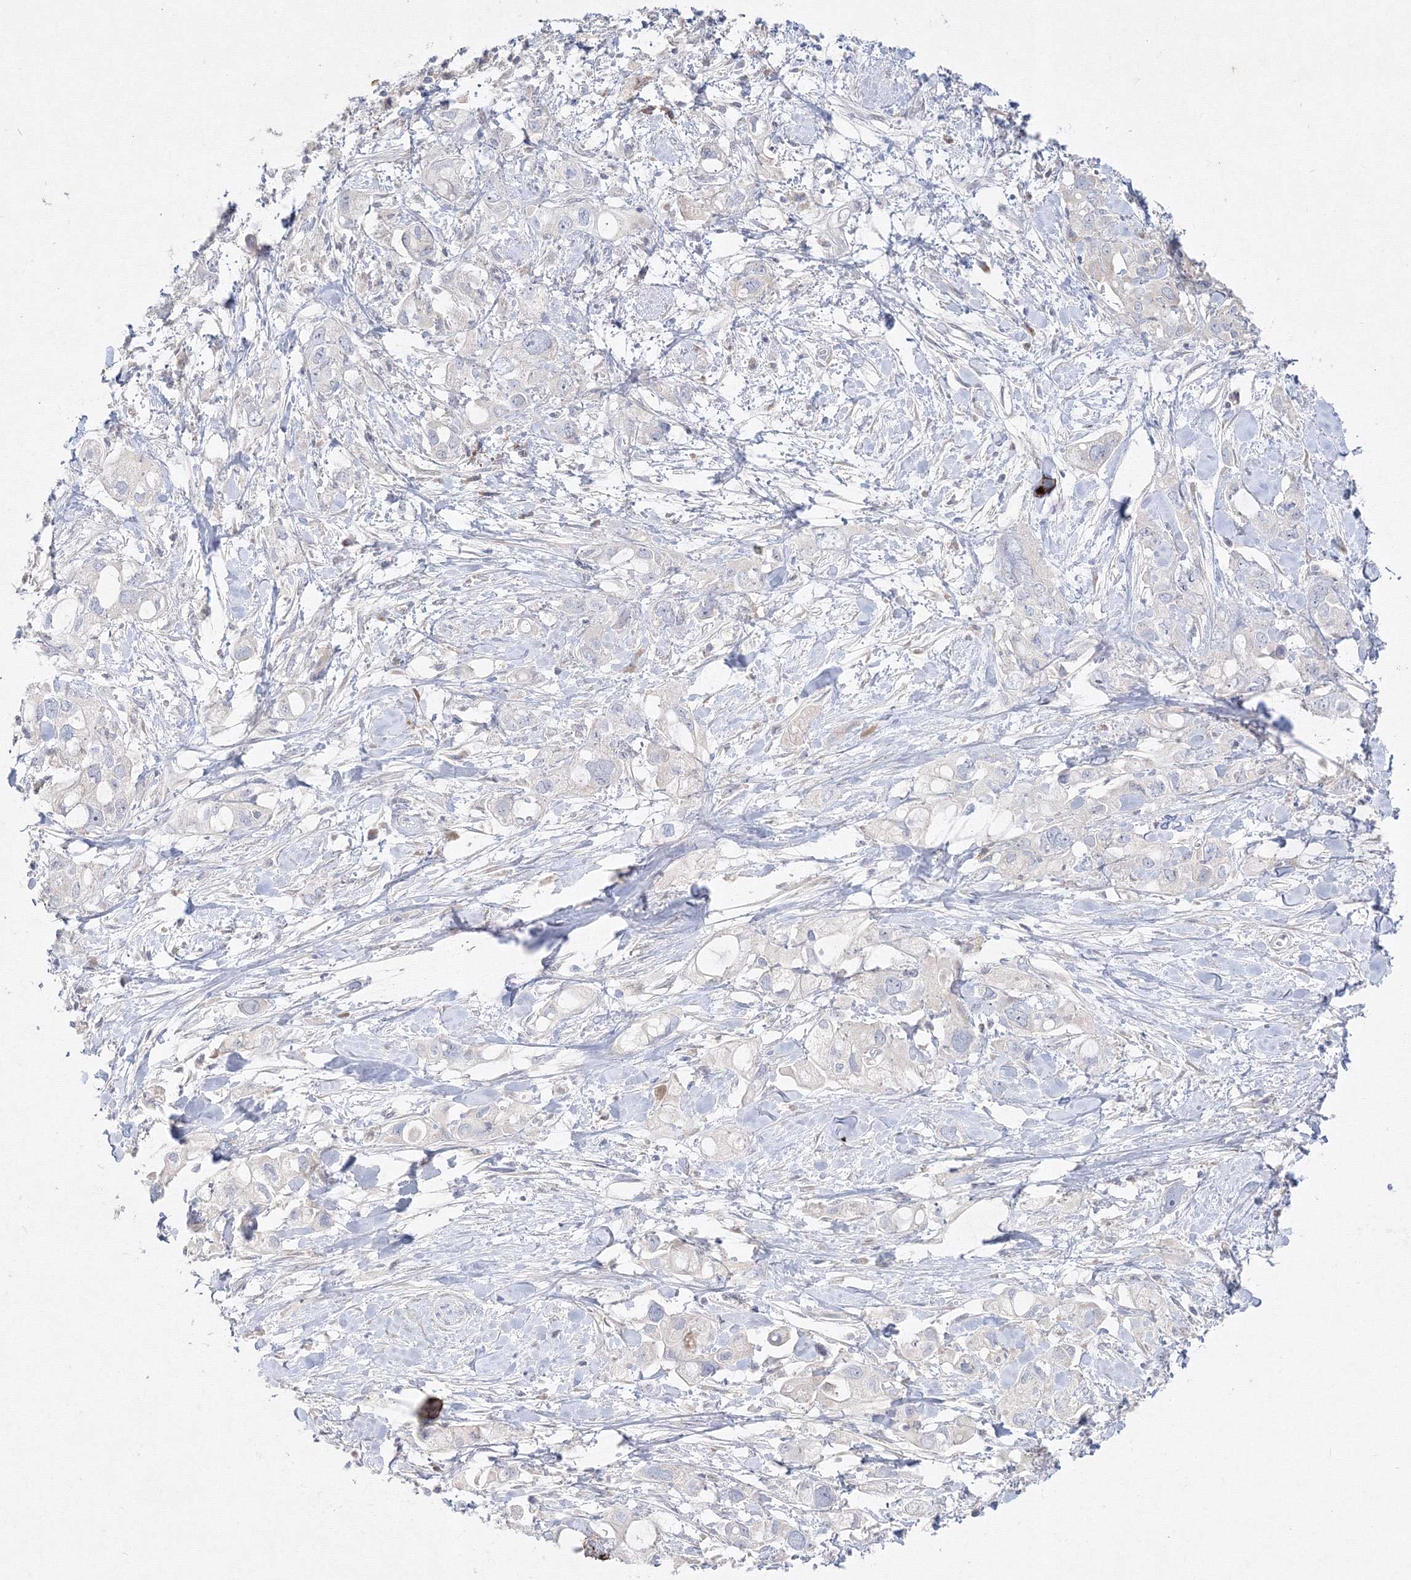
{"staining": {"intensity": "negative", "quantity": "none", "location": "none"}, "tissue": "pancreatic cancer", "cell_type": "Tumor cells", "image_type": "cancer", "snomed": [{"axis": "morphology", "description": "Adenocarcinoma, NOS"}, {"axis": "topography", "description": "Pancreas"}], "caption": "This is an IHC micrograph of human pancreatic cancer (adenocarcinoma). There is no positivity in tumor cells.", "gene": "FBXL8", "patient": {"sex": "female", "age": 56}}